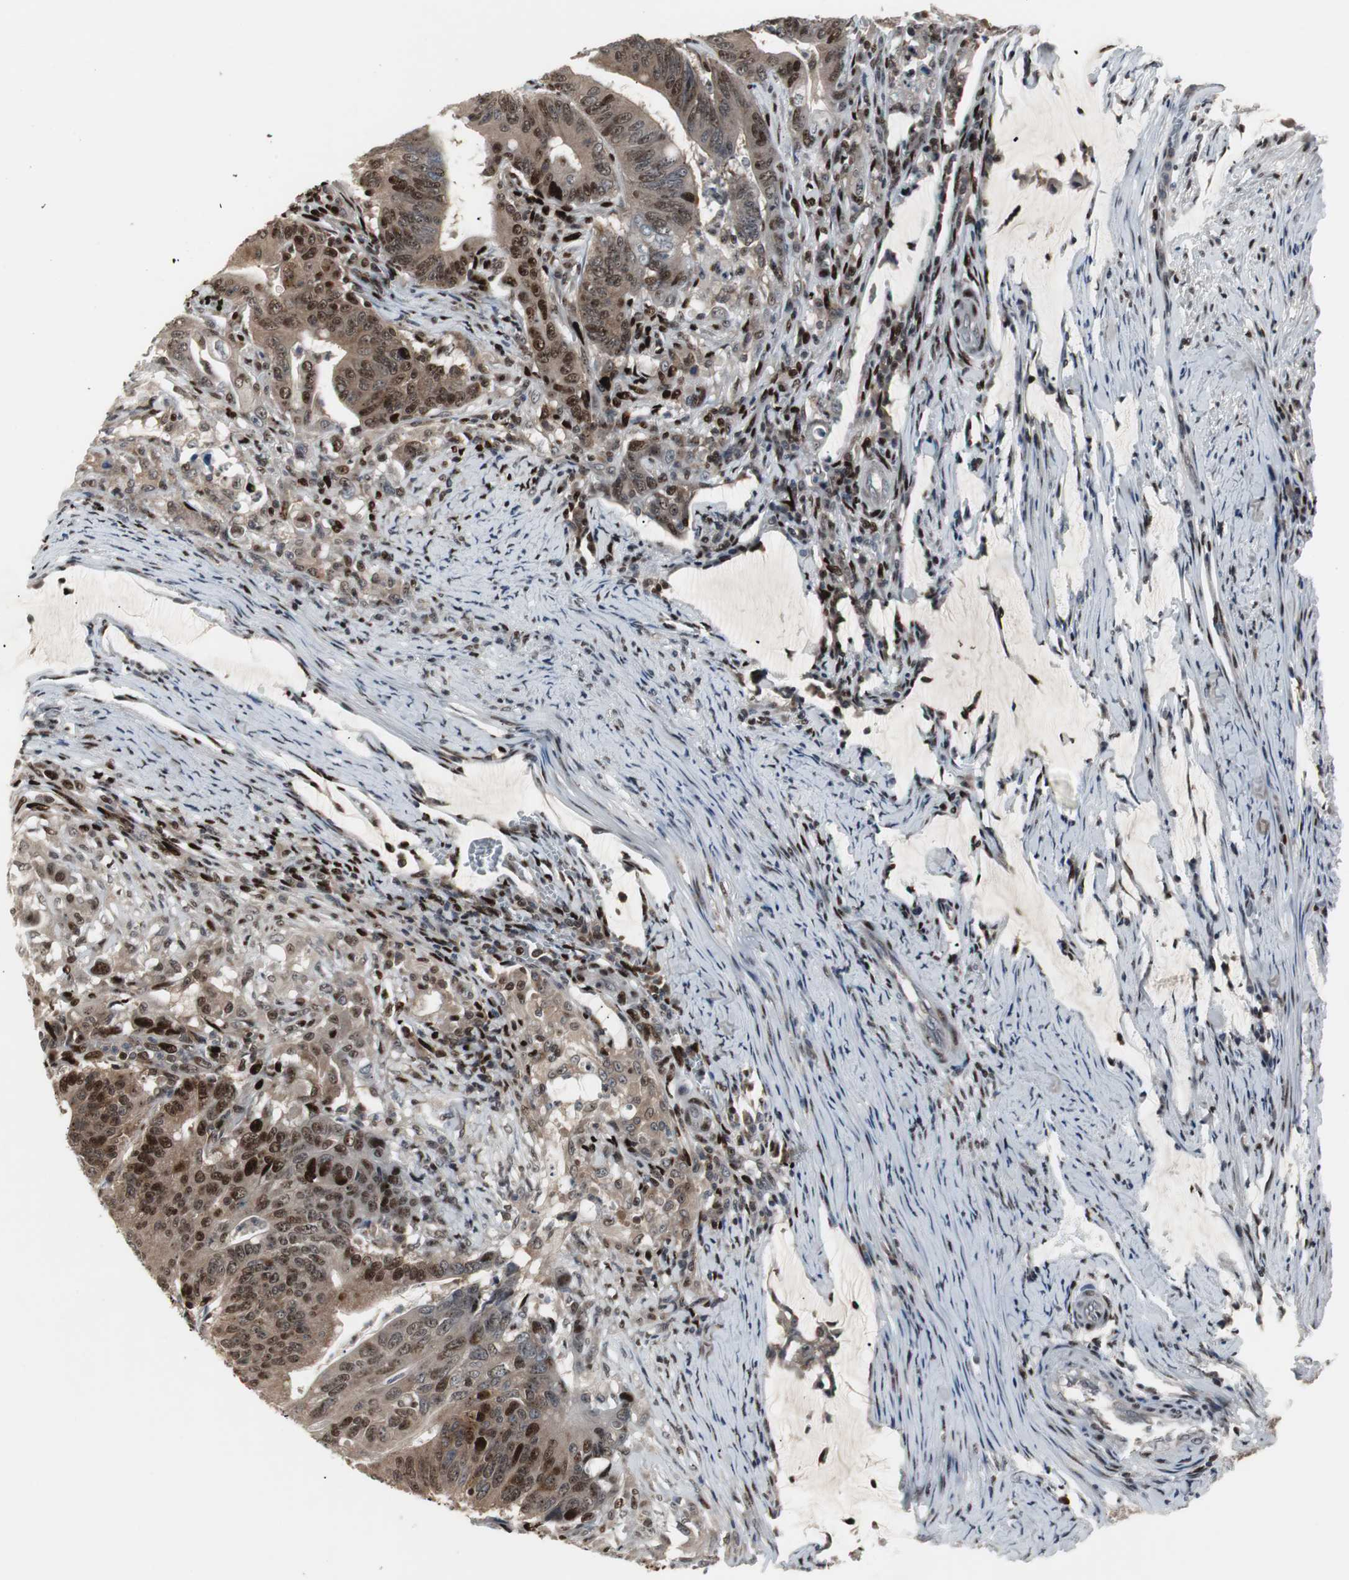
{"staining": {"intensity": "moderate", "quantity": ">75%", "location": "cytoplasmic/membranous,nuclear"}, "tissue": "colorectal cancer", "cell_type": "Tumor cells", "image_type": "cancer", "snomed": [{"axis": "morphology", "description": "Adenocarcinoma, NOS"}, {"axis": "topography", "description": "Colon"}], "caption": "Protein analysis of colorectal cancer (adenocarcinoma) tissue exhibits moderate cytoplasmic/membranous and nuclear expression in approximately >75% of tumor cells.", "gene": "GRK2", "patient": {"sex": "male", "age": 45}}